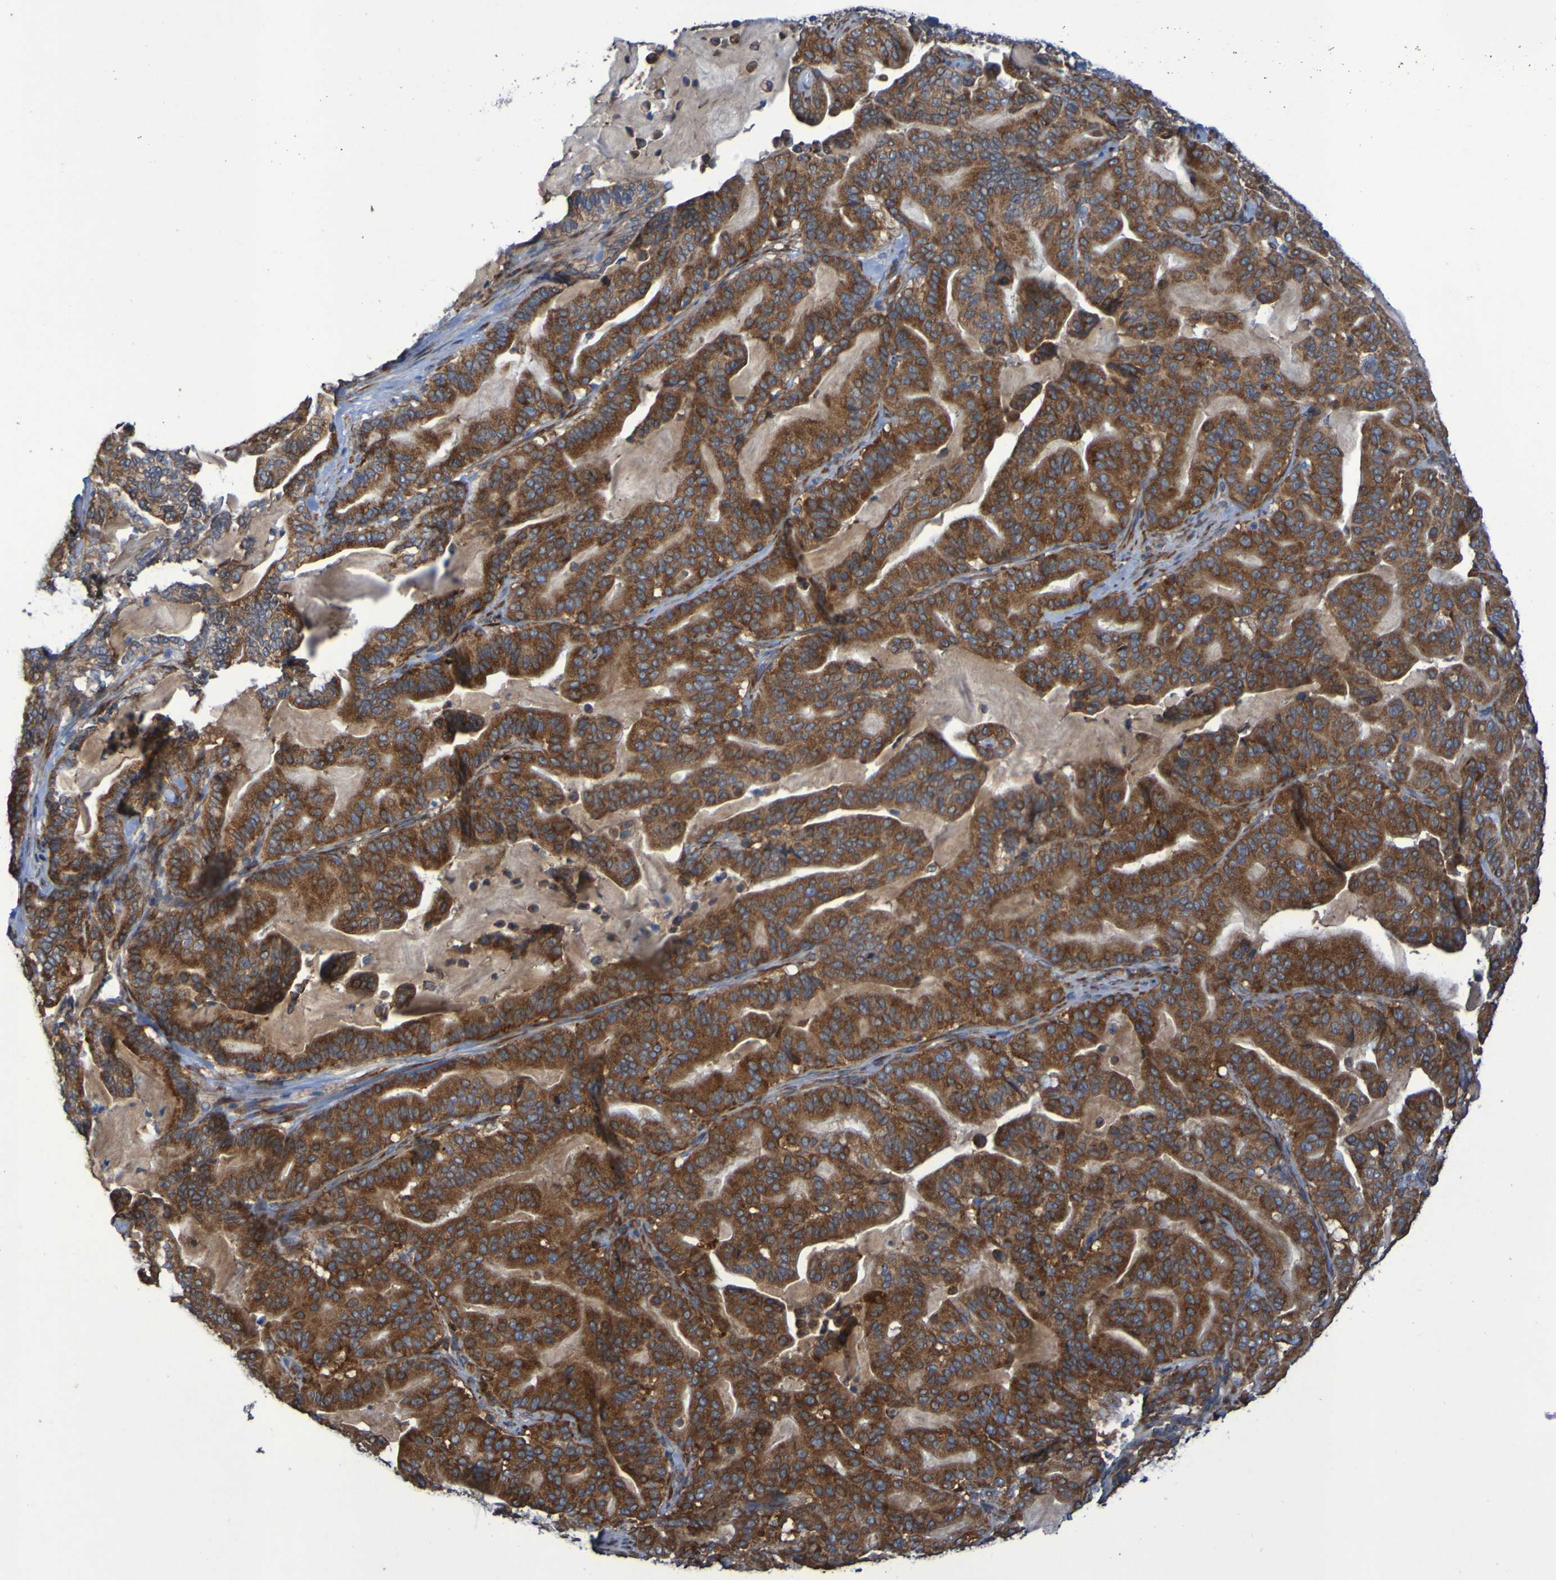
{"staining": {"intensity": "strong", "quantity": ">75%", "location": "cytoplasmic/membranous"}, "tissue": "pancreatic cancer", "cell_type": "Tumor cells", "image_type": "cancer", "snomed": [{"axis": "morphology", "description": "Adenocarcinoma, NOS"}, {"axis": "topography", "description": "Pancreas"}], "caption": "A high amount of strong cytoplasmic/membranous expression is appreciated in about >75% of tumor cells in pancreatic cancer (adenocarcinoma) tissue.", "gene": "FKBP3", "patient": {"sex": "male", "age": 63}}